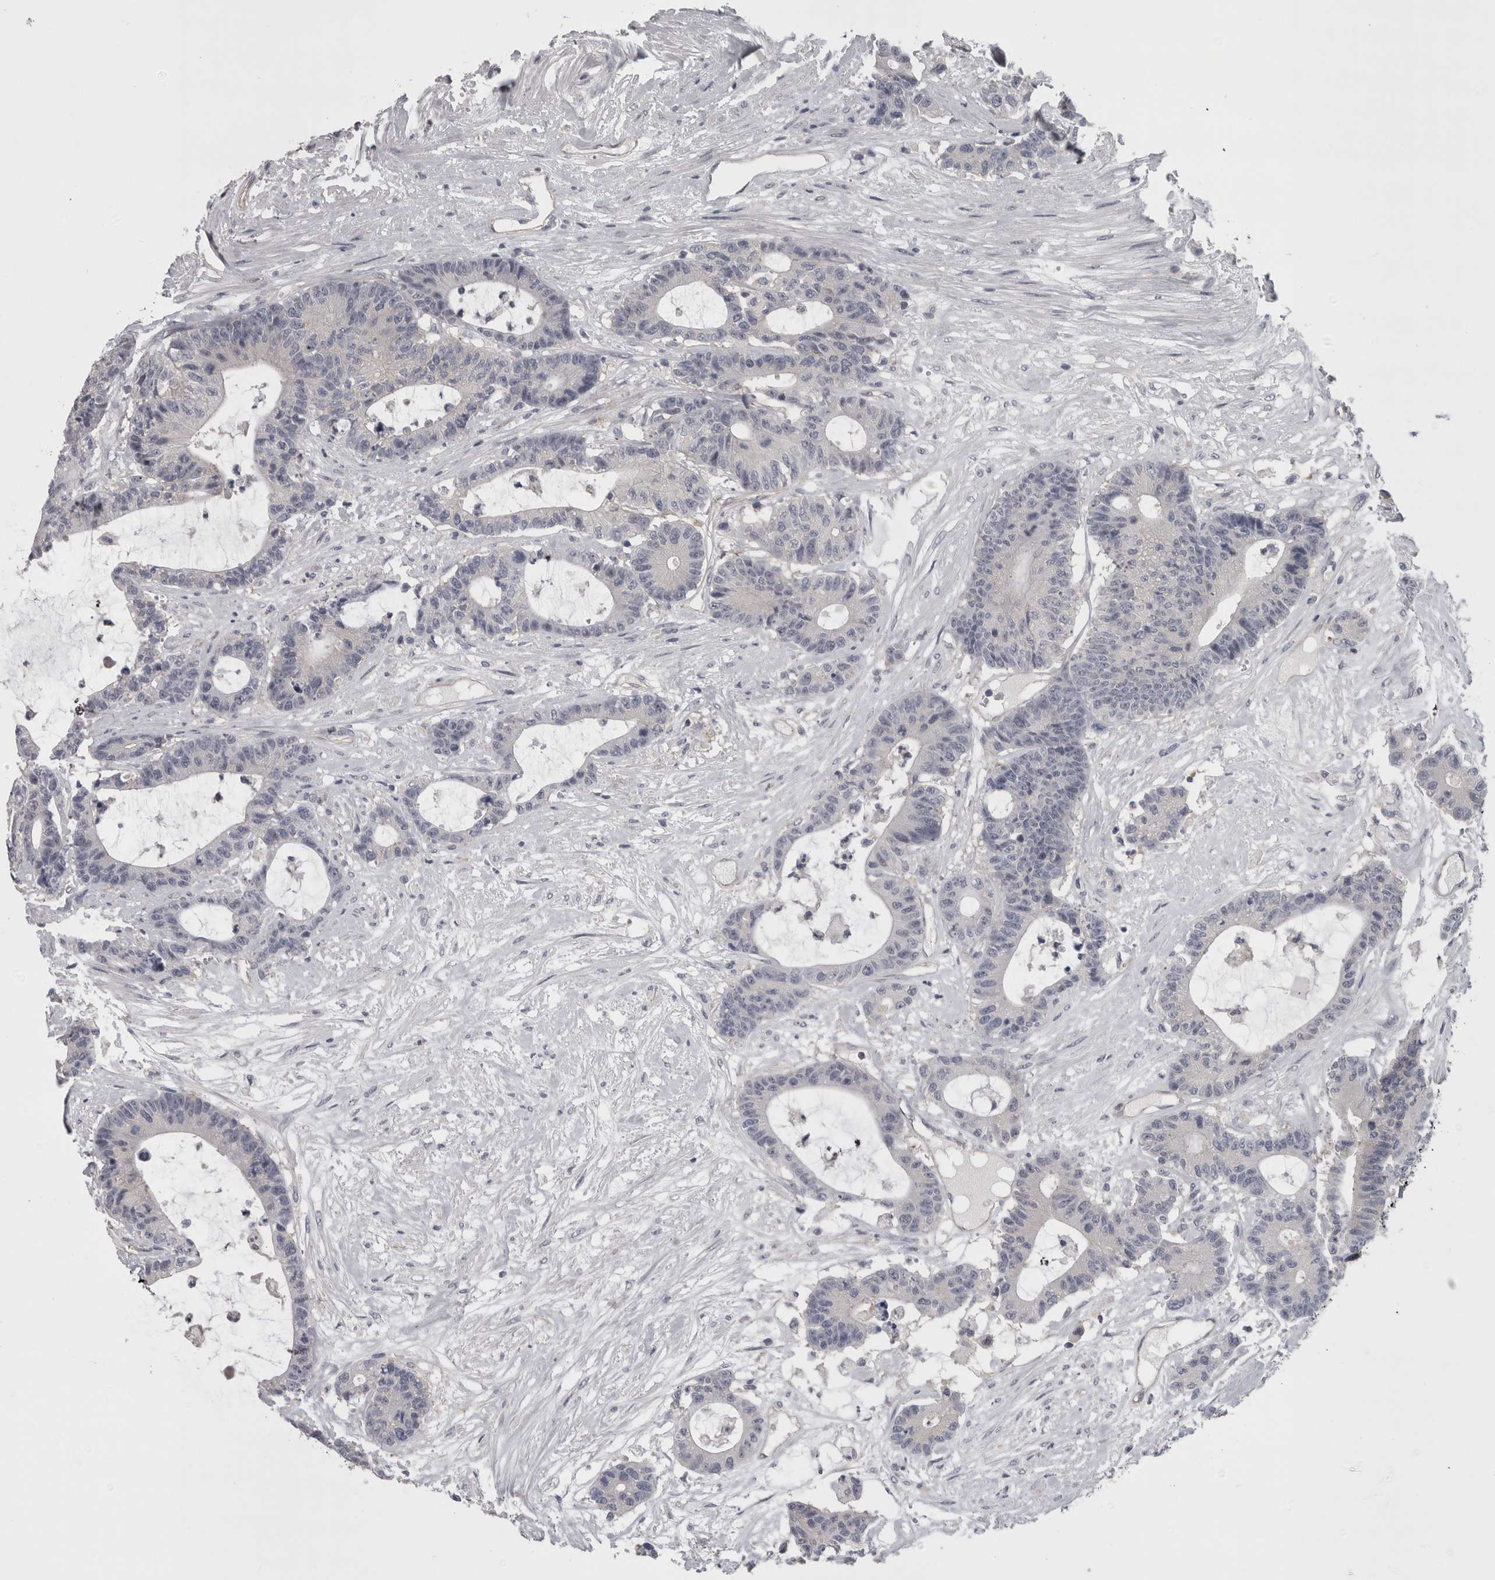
{"staining": {"intensity": "negative", "quantity": "none", "location": "none"}, "tissue": "colorectal cancer", "cell_type": "Tumor cells", "image_type": "cancer", "snomed": [{"axis": "morphology", "description": "Adenocarcinoma, NOS"}, {"axis": "topography", "description": "Colon"}], "caption": "Colorectal cancer (adenocarcinoma) was stained to show a protein in brown. There is no significant positivity in tumor cells.", "gene": "LYZL6", "patient": {"sex": "female", "age": 84}}